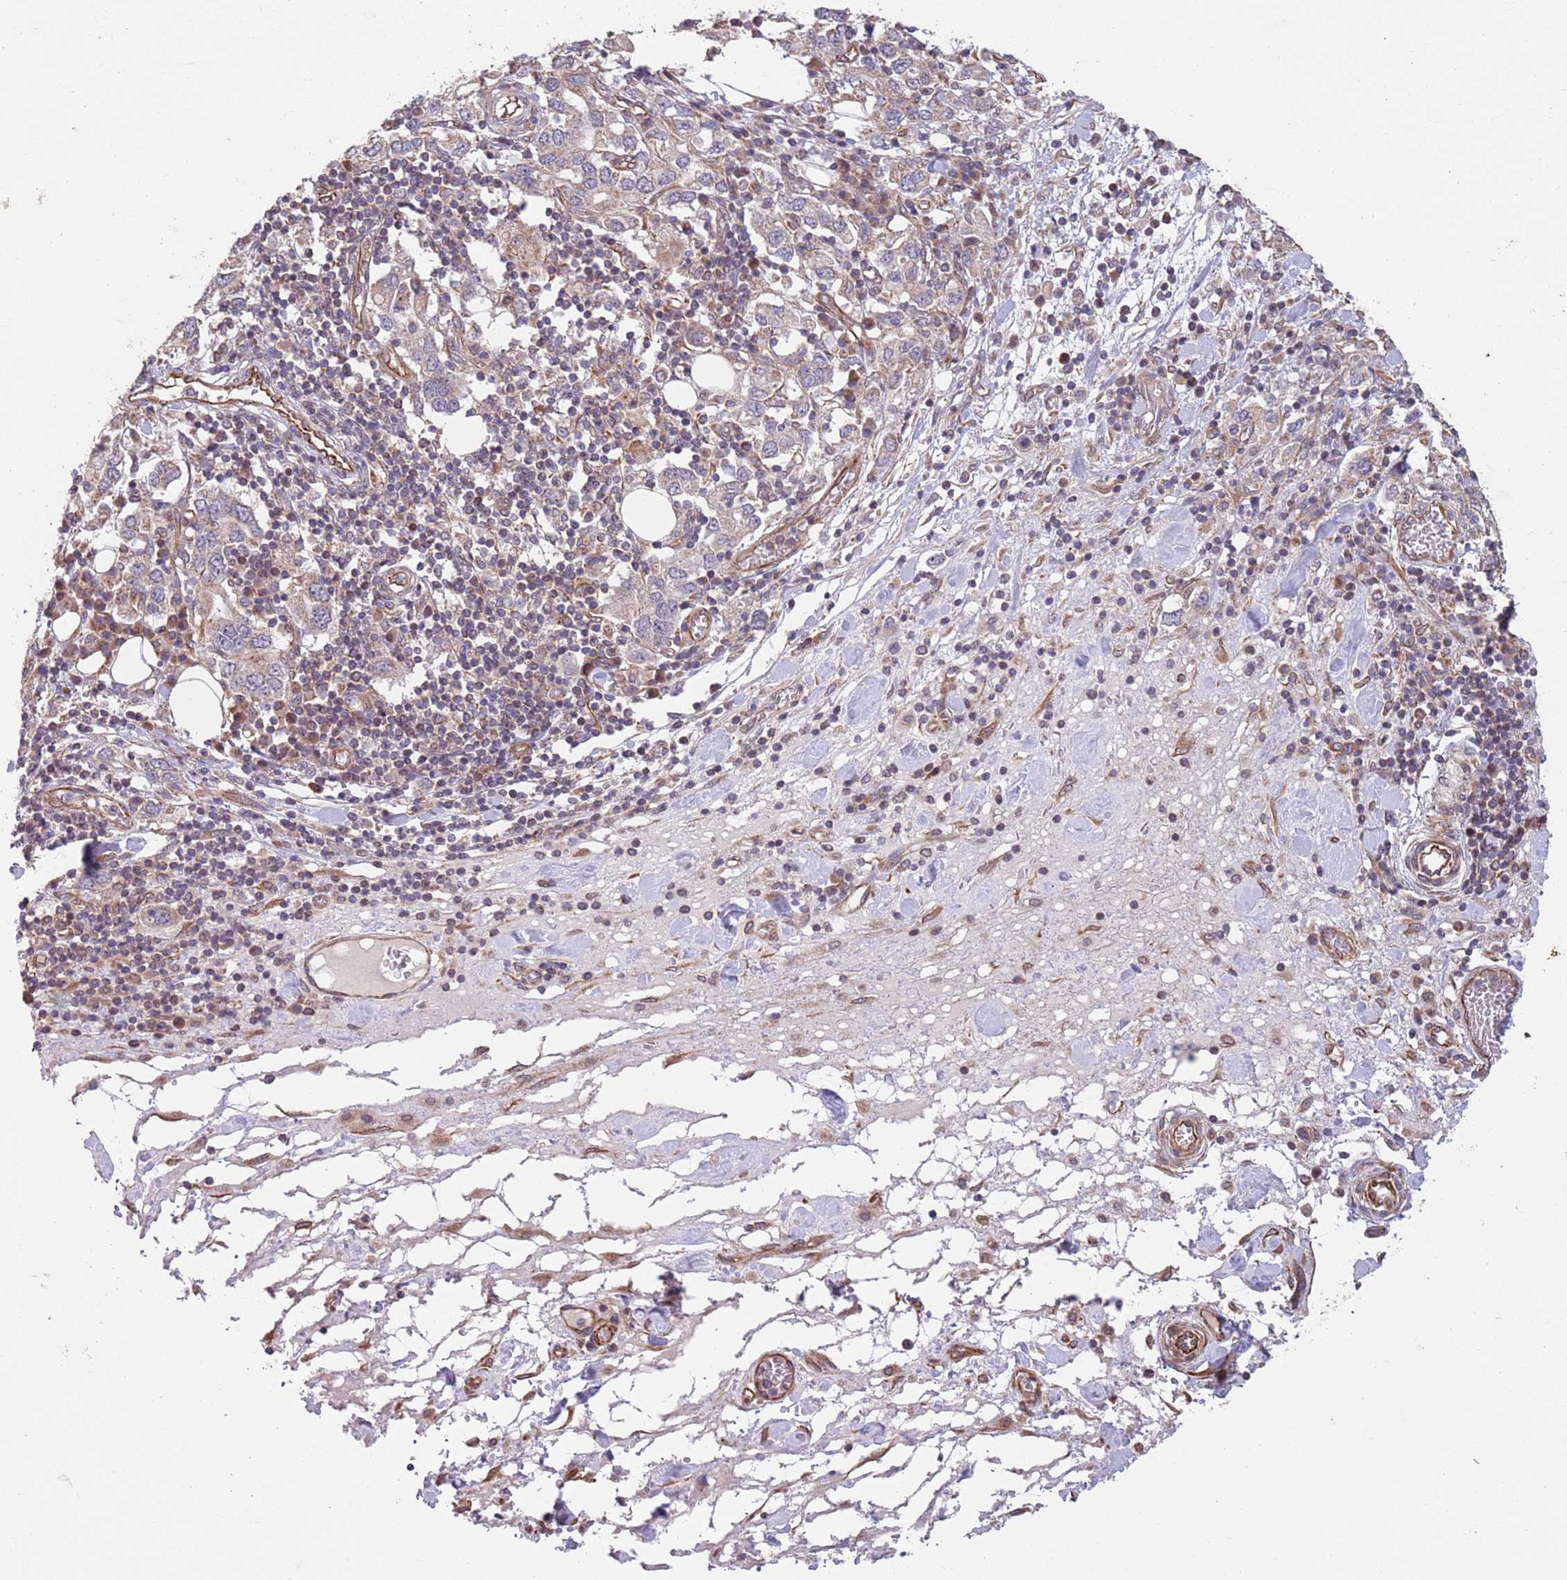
{"staining": {"intensity": "negative", "quantity": "none", "location": "none"}, "tissue": "stomach cancer", "cell_type": "Tumor cells", "image_type": "cancer", "snomed": [{"axis": "morphology", "description": "Adenocarcinoma, NOS"}, {"axis": "topography", "description": "Stomach, upper"}, {"axis": "topography", "description": "Stomach"}], "caption": "Tumor cells are negative for brown protein staining in stomach adenocarcinoma.", "gene": "CHD9", "patient": {"sex": "male", "age": 62}}